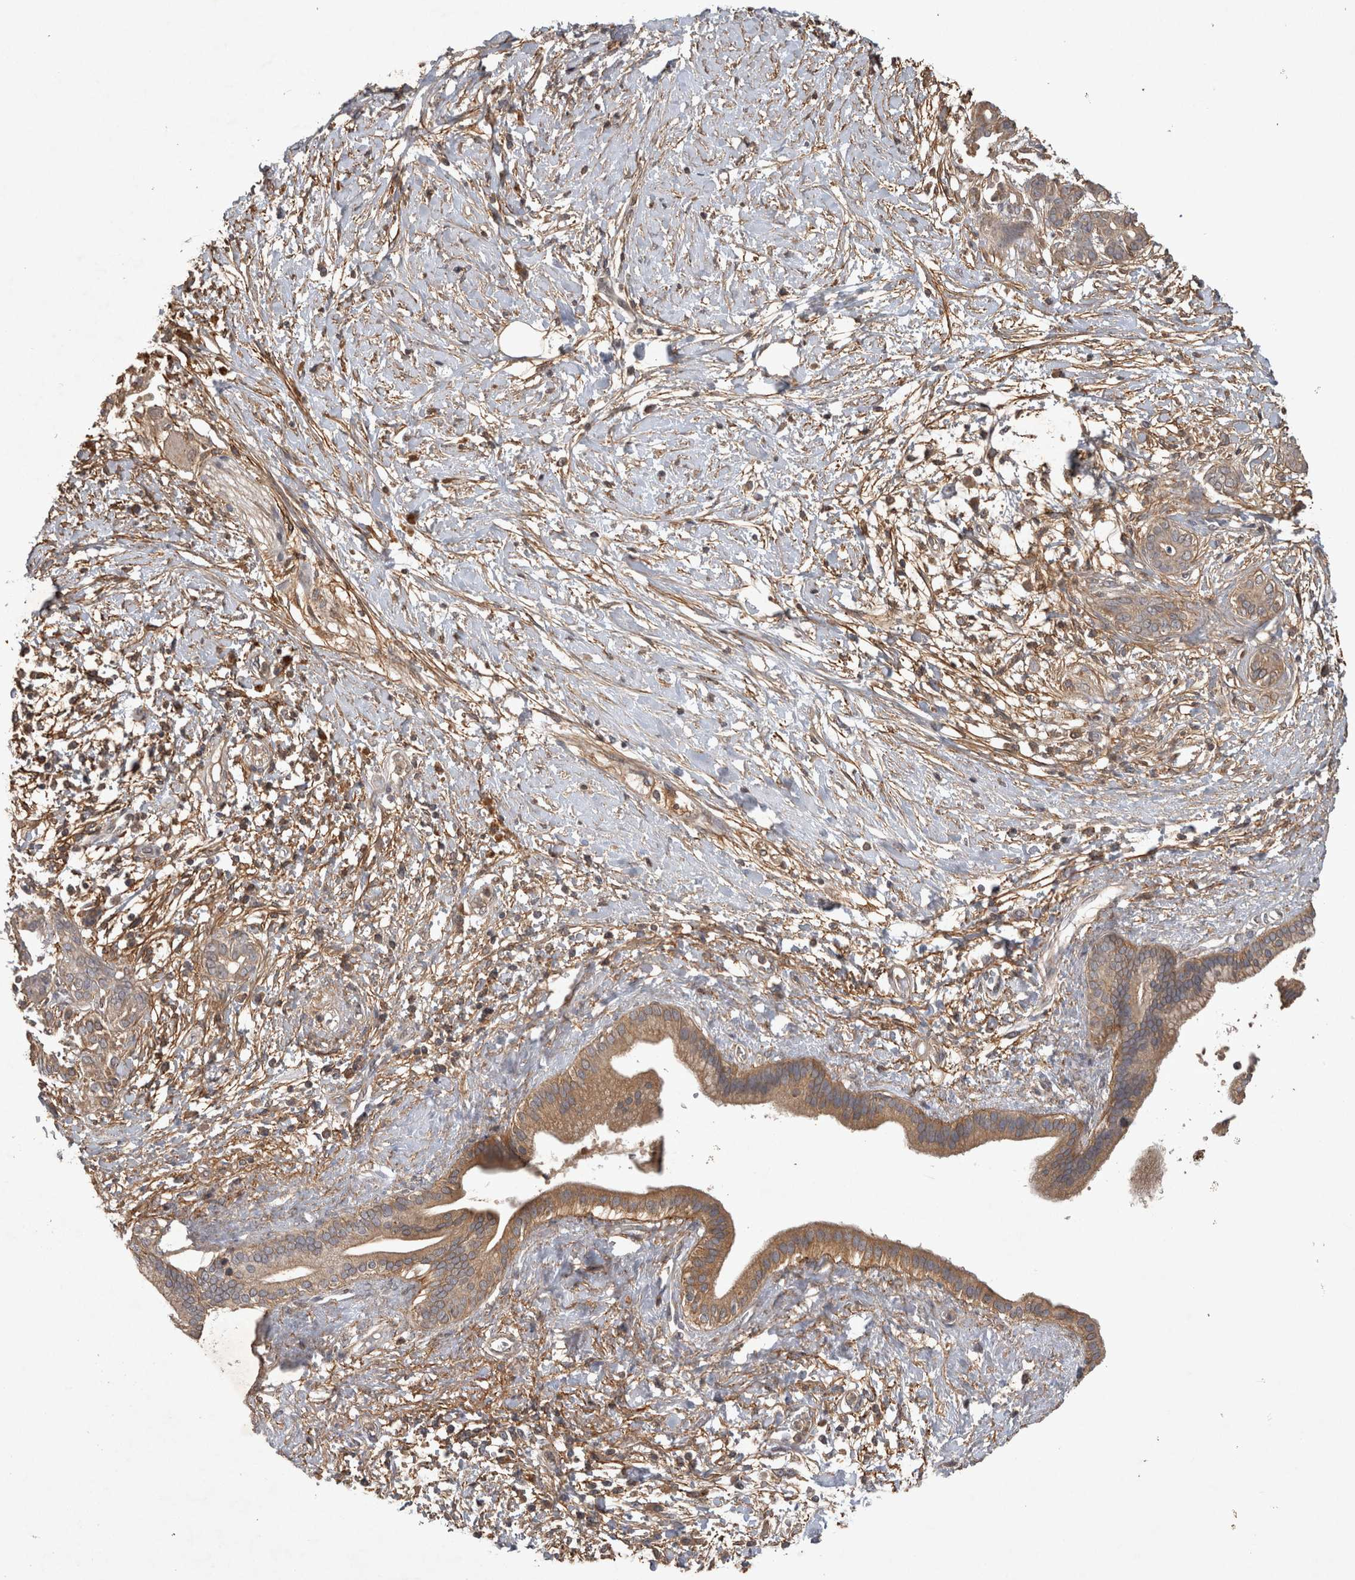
{"staining": {"intensity": "moderate", "quantity": ">75%", "location": "cytoplasmic/membranous"}, "tissue": "pancreatic cancer", "cell_type": "Tumor cells", "image_type": "cancer", "snomed": [{"axis": "morphology", "description": "Adenocarcinoma, NOS"}, {"axis": "topography", "description": "Pancreas"}], "caption": "The micrograph displays immunohistochemical staining of pancreatic cancer (adenocarcinoma). There is moderate cytoplasmic/membranous positivity is present in about >75% of tumor cells.", "gene": "TRMT61B", "patient": {"sex": "male", "age": 58}}